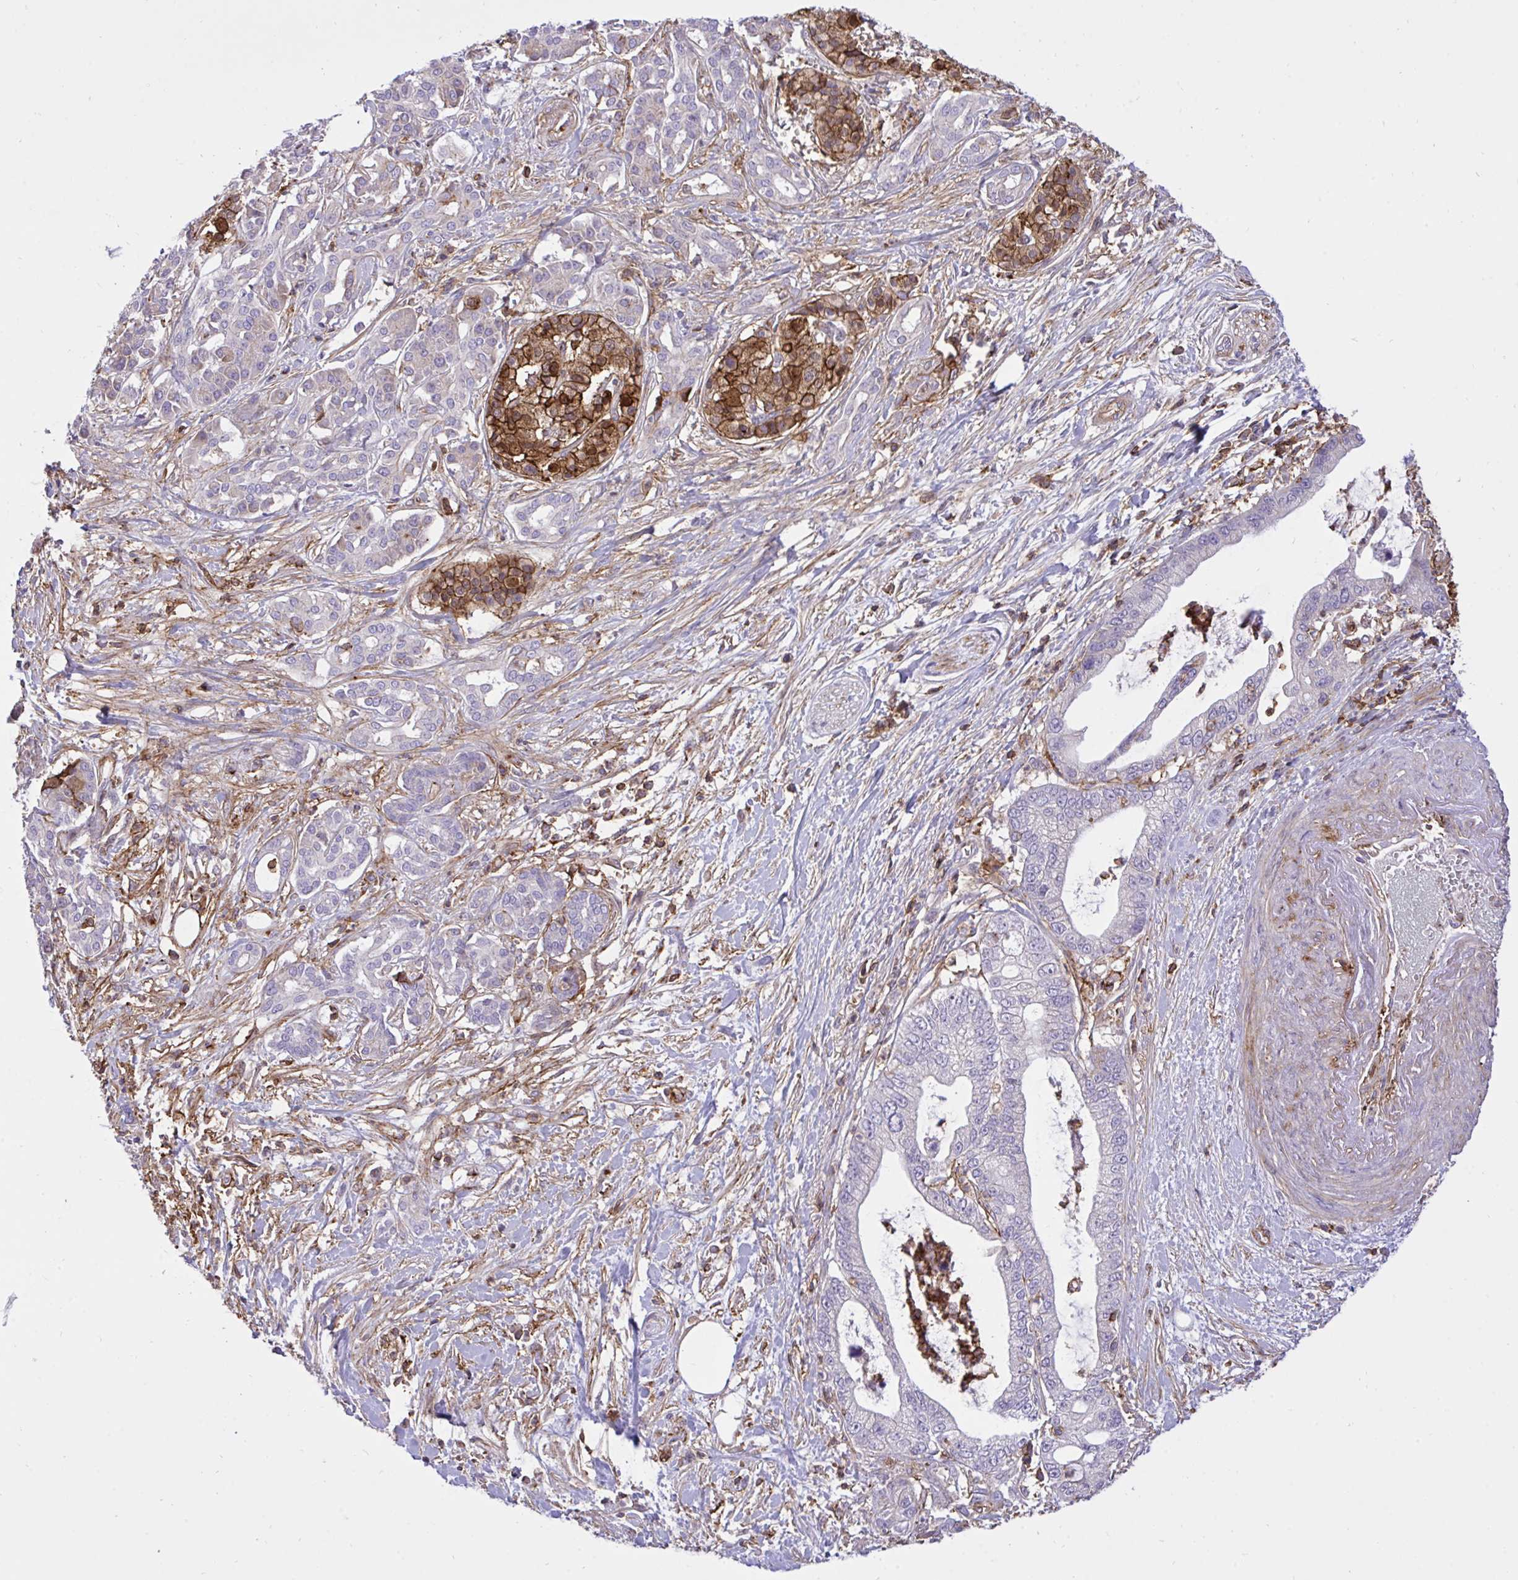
{"staining": {"intensity": "negative", "quantity": "none", "location": "none"}, "tissue": "pancreatic cancer", "cell_type": "Tumor cells", "image_type": "cancer", "snomed": [{"axis": "morphology", "description": "Adenocarcinoma, NOS"}, {"axis": "topography", "description": "Pancreas"}], "caption": "An IHC image of pancreatic cancer (adenocarcinoma) is shown. There is no staining in tumor cells of pancreatic cancer (adenocarcinoma). (Immunohistochemistry (ihc), brightfield microscopy, high magnification).", "gene": "ERI1", "patient": {"sex": "male", "age": 69}}